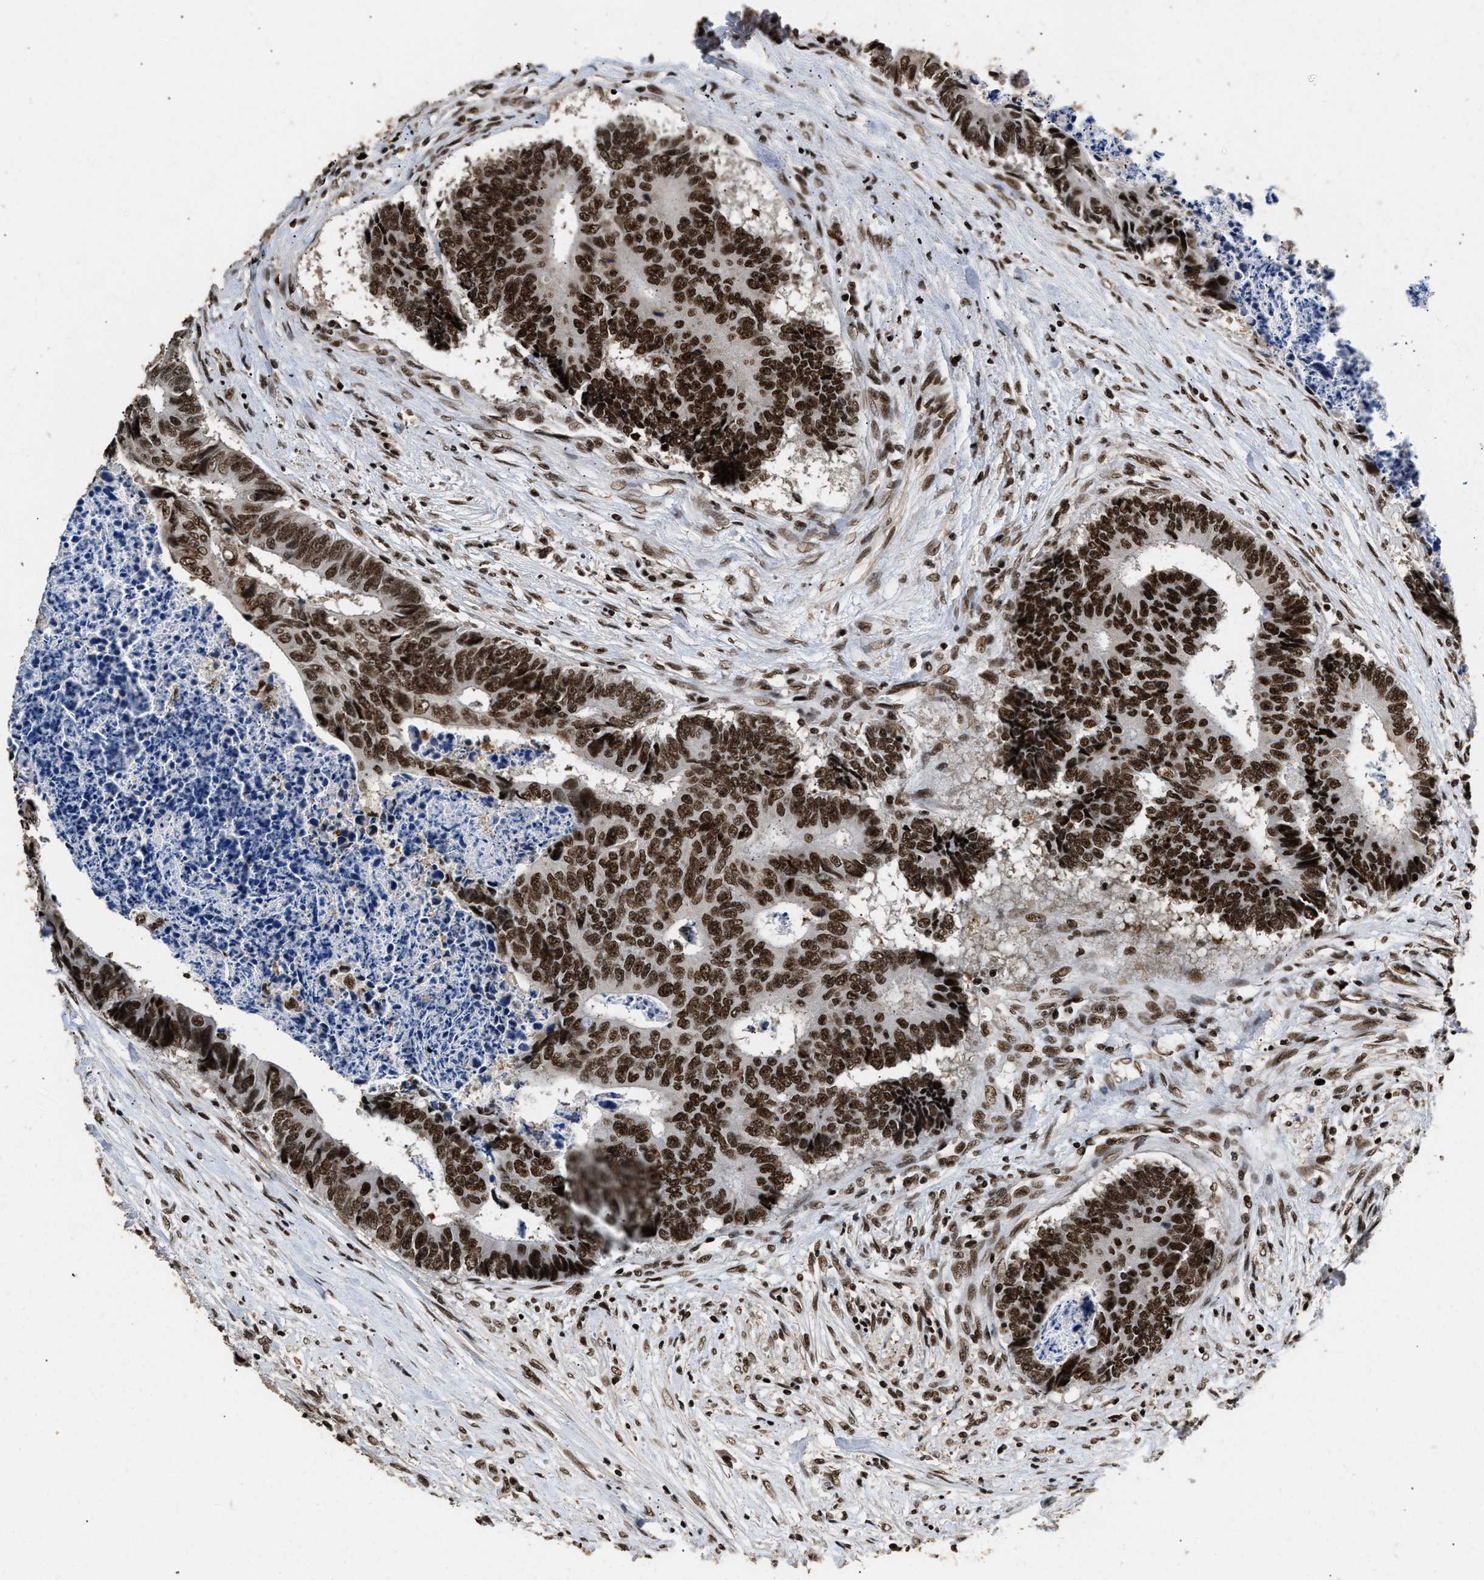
{"staining": {"intensity": "strong", "quantity": ">75%", "location": "nuclear"}, "tissue": "colorectal cancer", "cell_type": "Tumor cells", "image_type": "cancer", "snomed": [{"axis": "morphology", "description": "Adenocarcinoma, NOS"}, {"axis": "topography", "description": "Rectum"}], "caption": "Colorectal adenocarcinoma stained with DAB (3,3'-diaminobenzidine) immunohistochemistry (IHC) exhibits high levels of strong nuclear expression in about >75% of tumor cells.", "gene": "RAD21", "patient": {"sex": "male", "age": 84}}